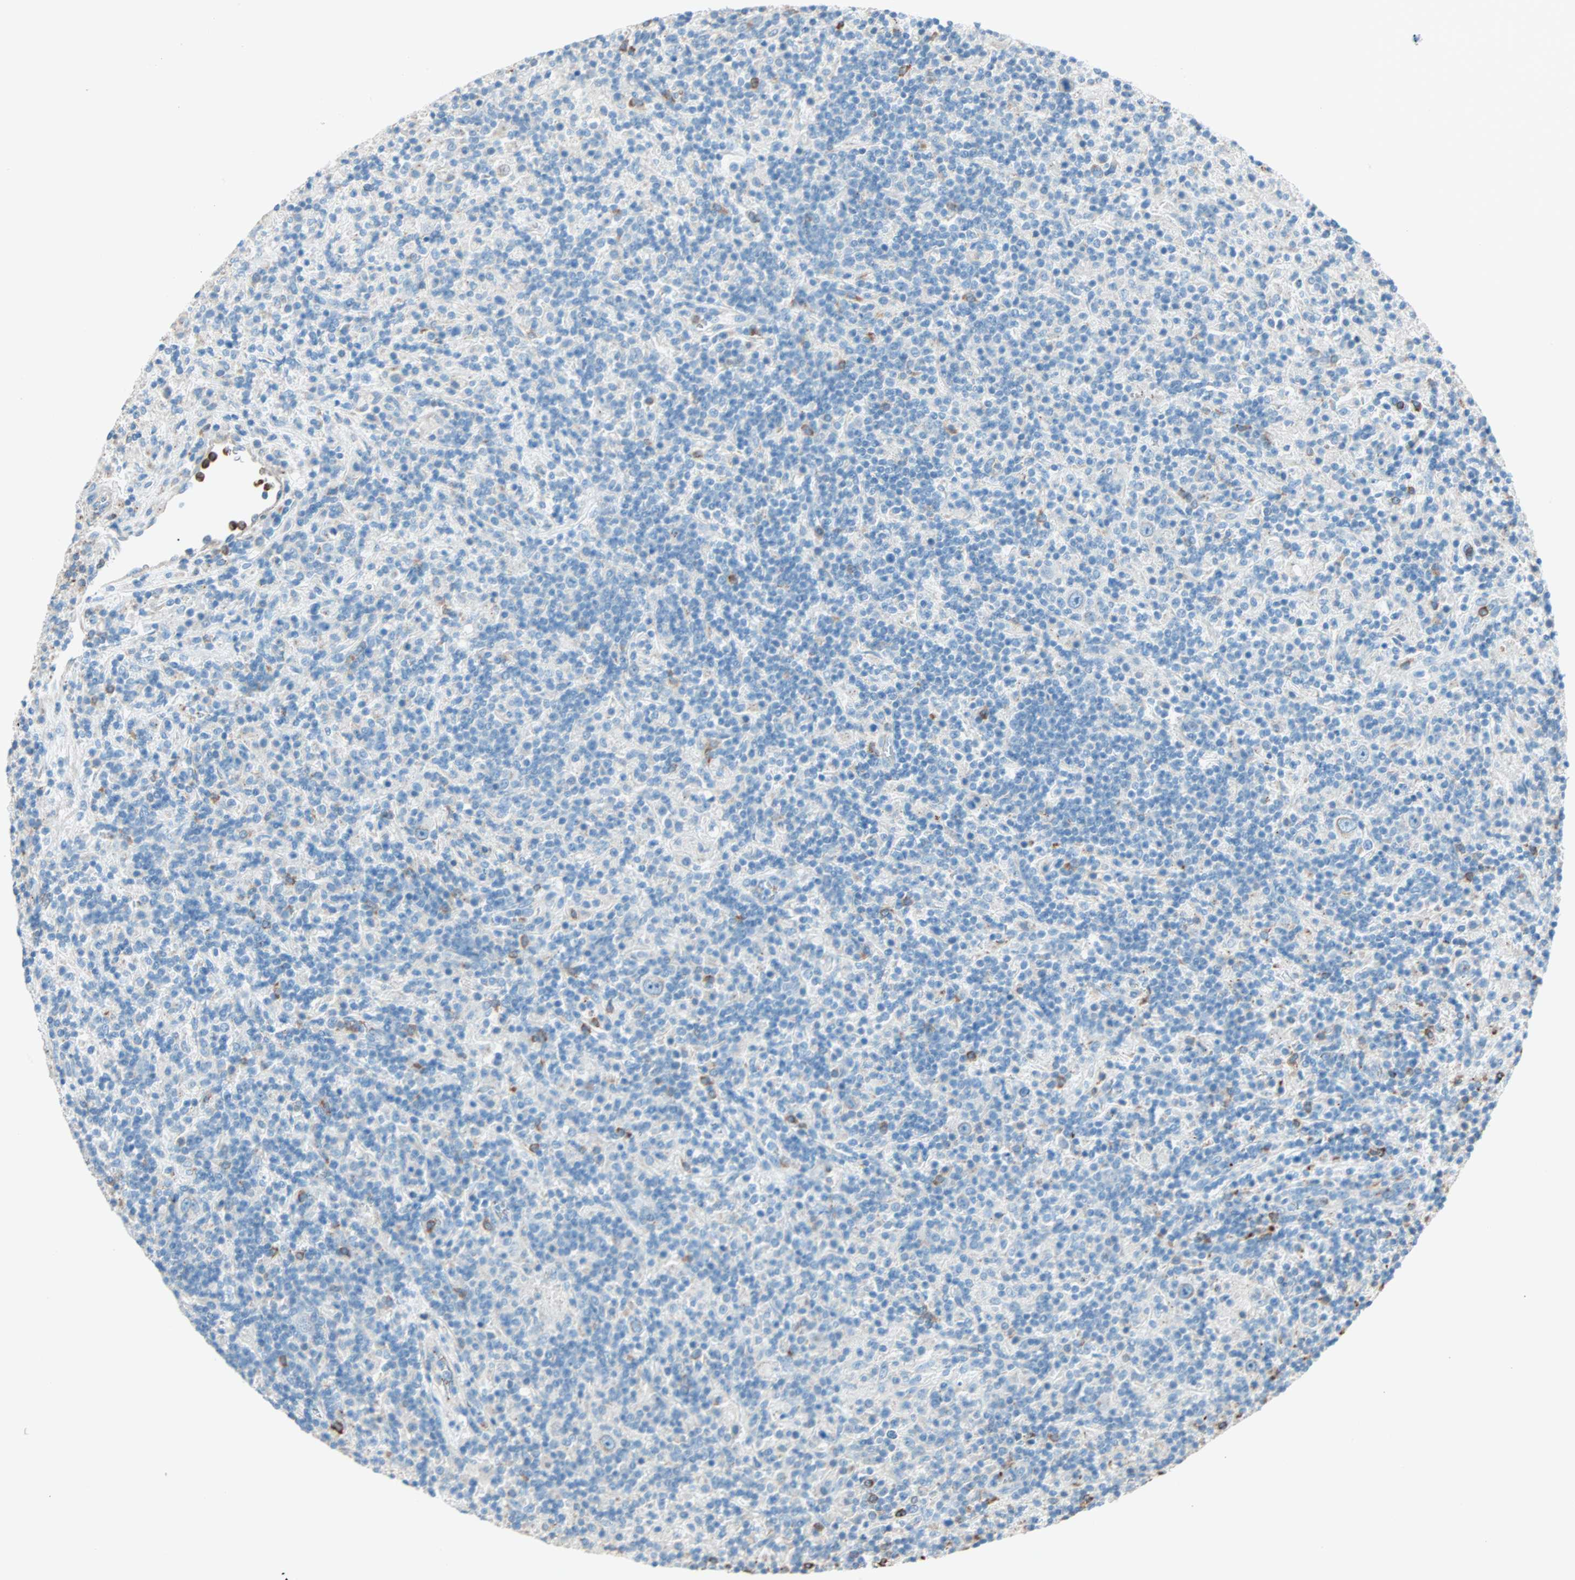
{"staining": {"intensity": "weak", "quantity": ">75%", "location": "cytoplasmic/membranous"}, "tissue": "lymphoma", "cell_type": "Tumor cells", "image_type": "cancer", "snomed": [{"axis": "morphology", "description": "Hodgkin's disease, NOS"}, {"axis": "topography", "description": "Lymph node"}], "caption": "High-magnification brightfield microscopy of lymphoma stained with DAB (brown) and counterstained with hematoxylin (blue). tumor cells exhibit weak cytoplasmic/membranous positivity is appreciated in about>75% of cells.", "gene": "LY6G6F", "patient": {"sex": "male", "age": 70}}